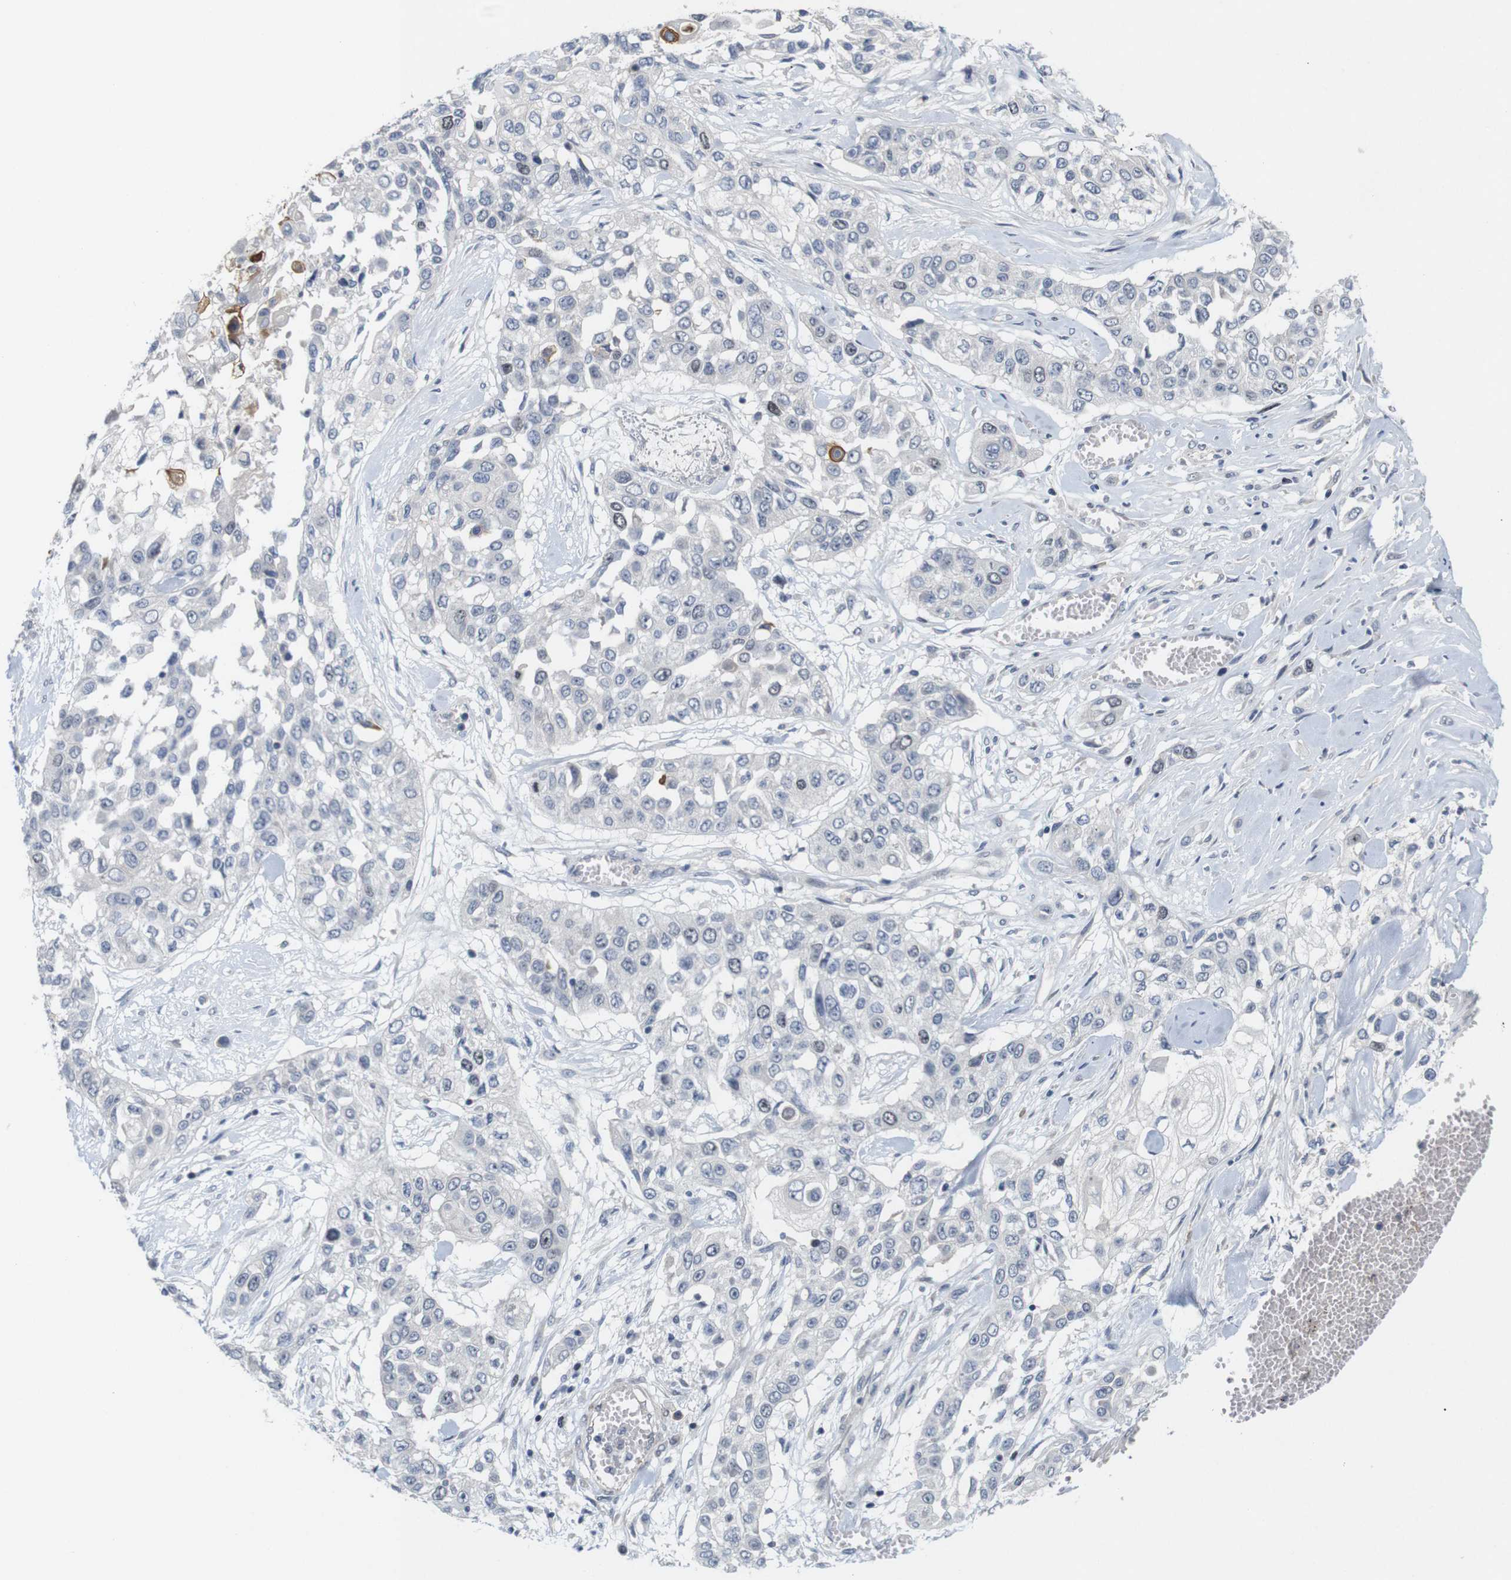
{"staining": {"intensity": "negative", "quantity": "none", "location": "none"}, "tissue": "lung cancer", "cell_type": "Tumor cells", "image_type": "cancer", "snomed": [{"axis": "morphology", "description": "Squamous cell carcinoma, NOS"}, {"axis": "topography", "description": "Lung"}], "caption": "Histopathology image shows no significant protein staining in tumor cells of lung squamous cell carcinoma. (Immunohistochemistry, brightfield microscopy, high magnification).", "gene": "CYB561", "patient": {"sex": "male", "age": 71}}